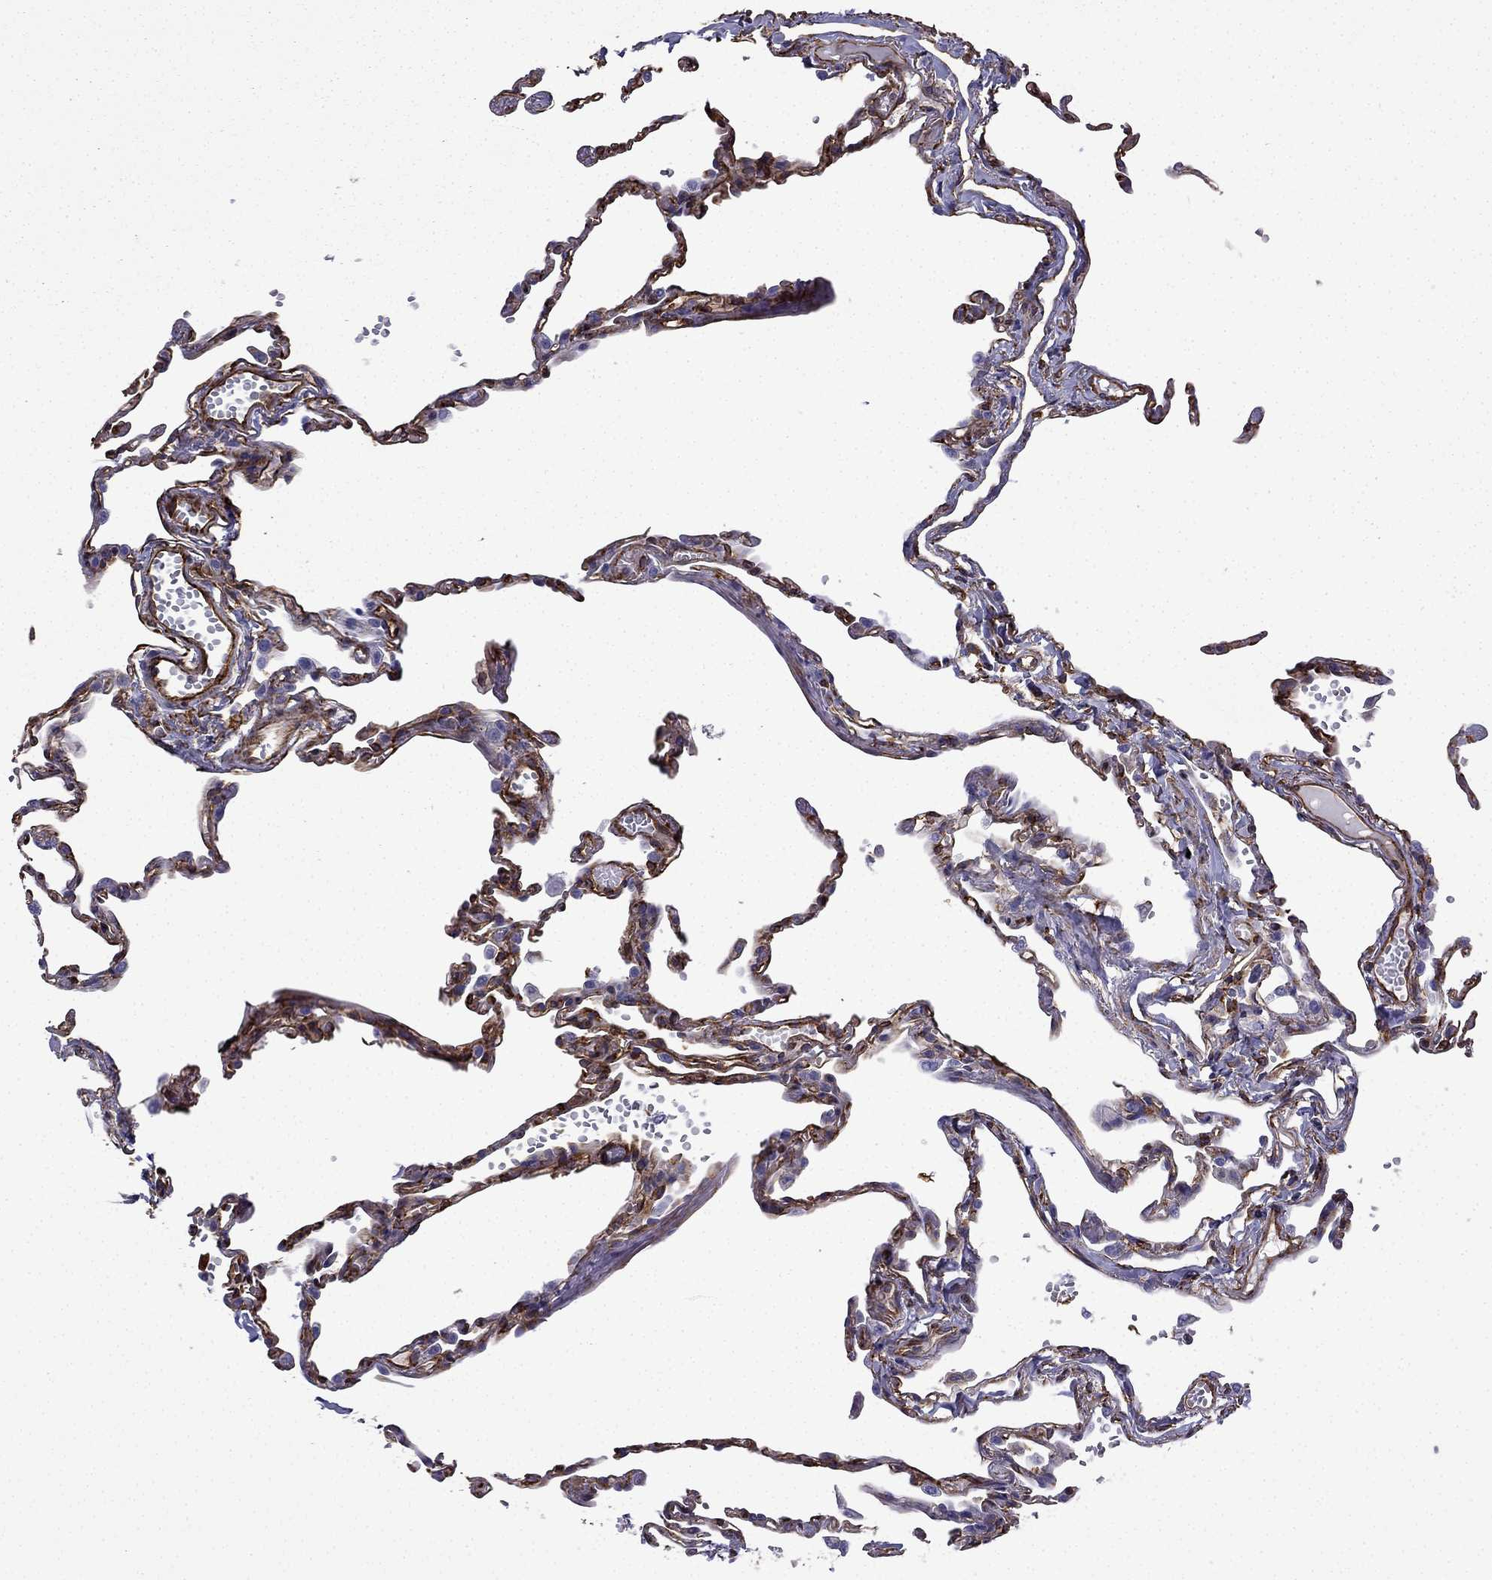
{"staining": {"intensity": "negative", "quantity": "none", "location": "none"}, "tissue": "lung", "cell_type": "Alveolar cells", "image_type": "normal", "snomed": [{"axis": "morphology", "description": "Normal tissue, NOS"}, {"axis": "topography", "description": "Lung"}], "caption": "IHC micrograph of normal lung stained for a protein (brown), which exhibits no positivity in alveolar cells.", "gene": "MAP4", "patient": {"sex": "male", "age": 78}}